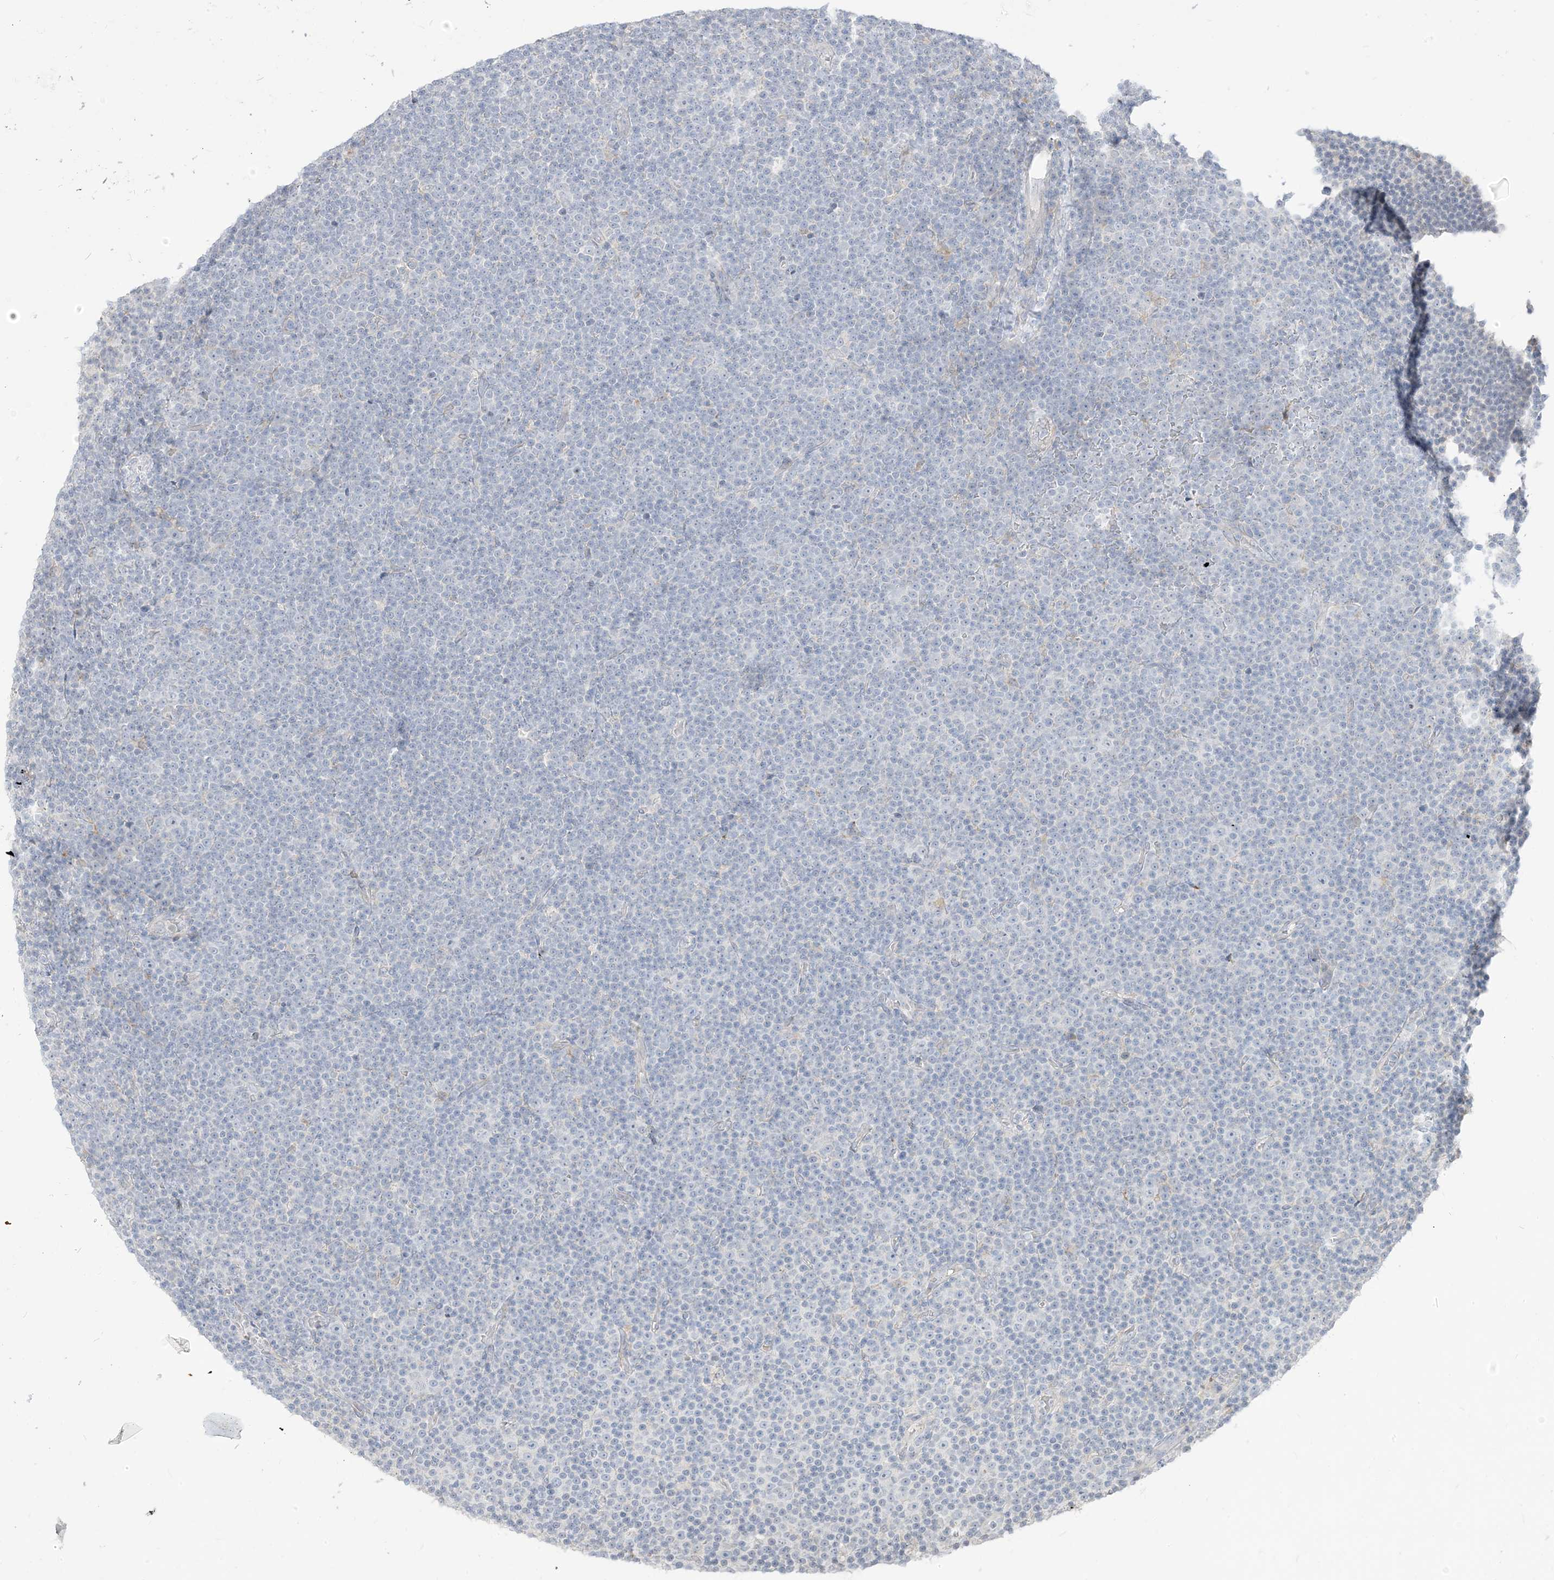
{"staining": {"intensity": "negative", "quantity": "none", "location": "none"}, "tissue": "lymphoma", "cell_type": "Tumor cells", "image_type": "cancer", "snomed": [{"axis": "morphology", "description": "Malignant lymphoma, non-Hodgkin's type, Low grade"}, {"axis": "topography", "description": "Lymph node"}], "caption": "There is no significant expression in tumor cells of lymphoma.", "gene": "LOXL3", "patient": {"sex": "female", "age": 67}}